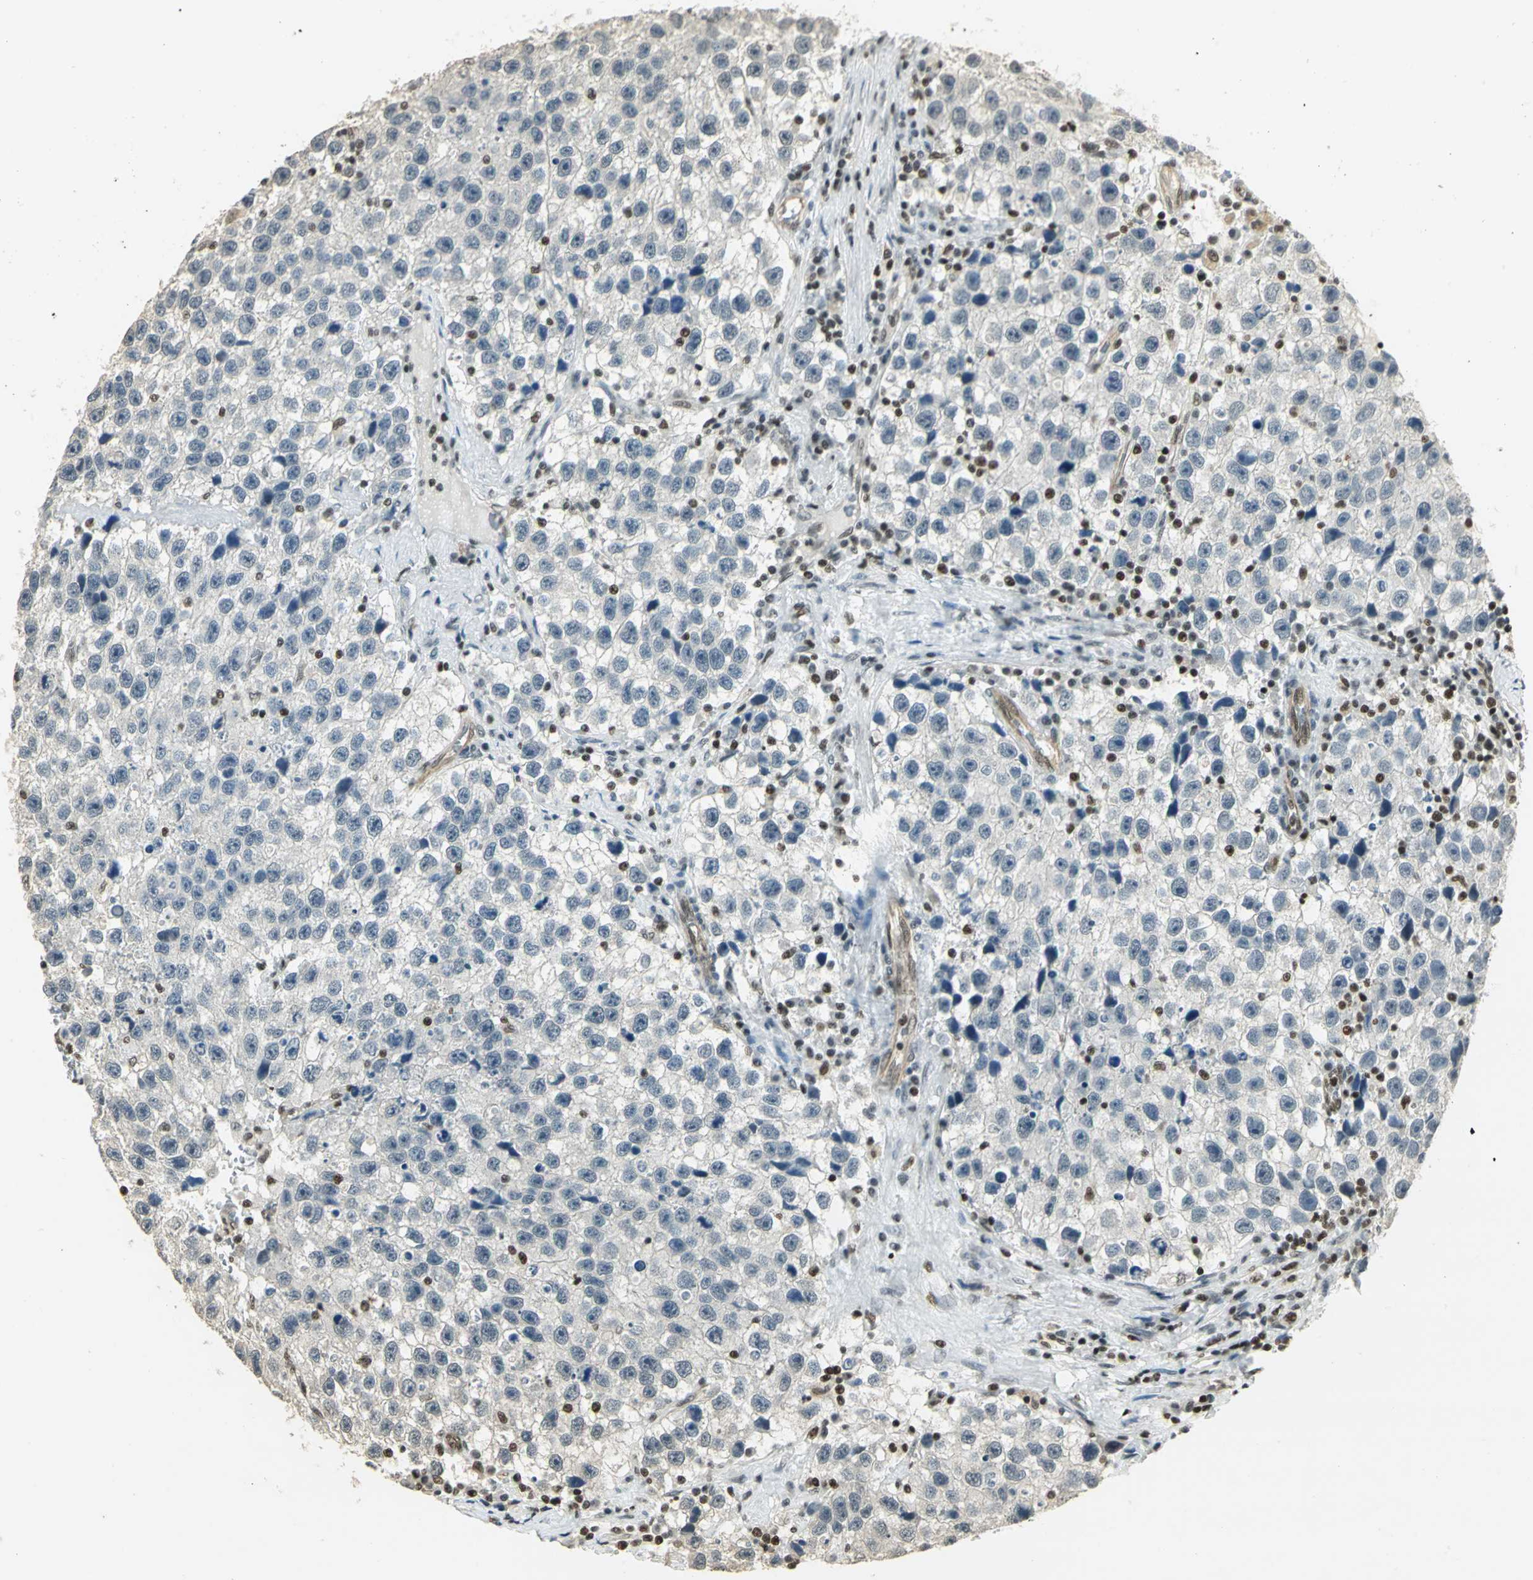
{"staining": {"intensity": "negative", "quantity": "none", "location": "none"}, "tissue": "testis cancer", "cell_type": "Tumor cells", "image_type": "cancer", "snomed": [{"axis": "morphology", "description": "Seminoma, NOS"}, {"axis": "topography", "description": "Testis"}], "caption": "Tumor cells show no significant protein staining in testis cancer (seminoma).", "gene": "ELF1", "patient": {"sex": "male", "age": 33}}